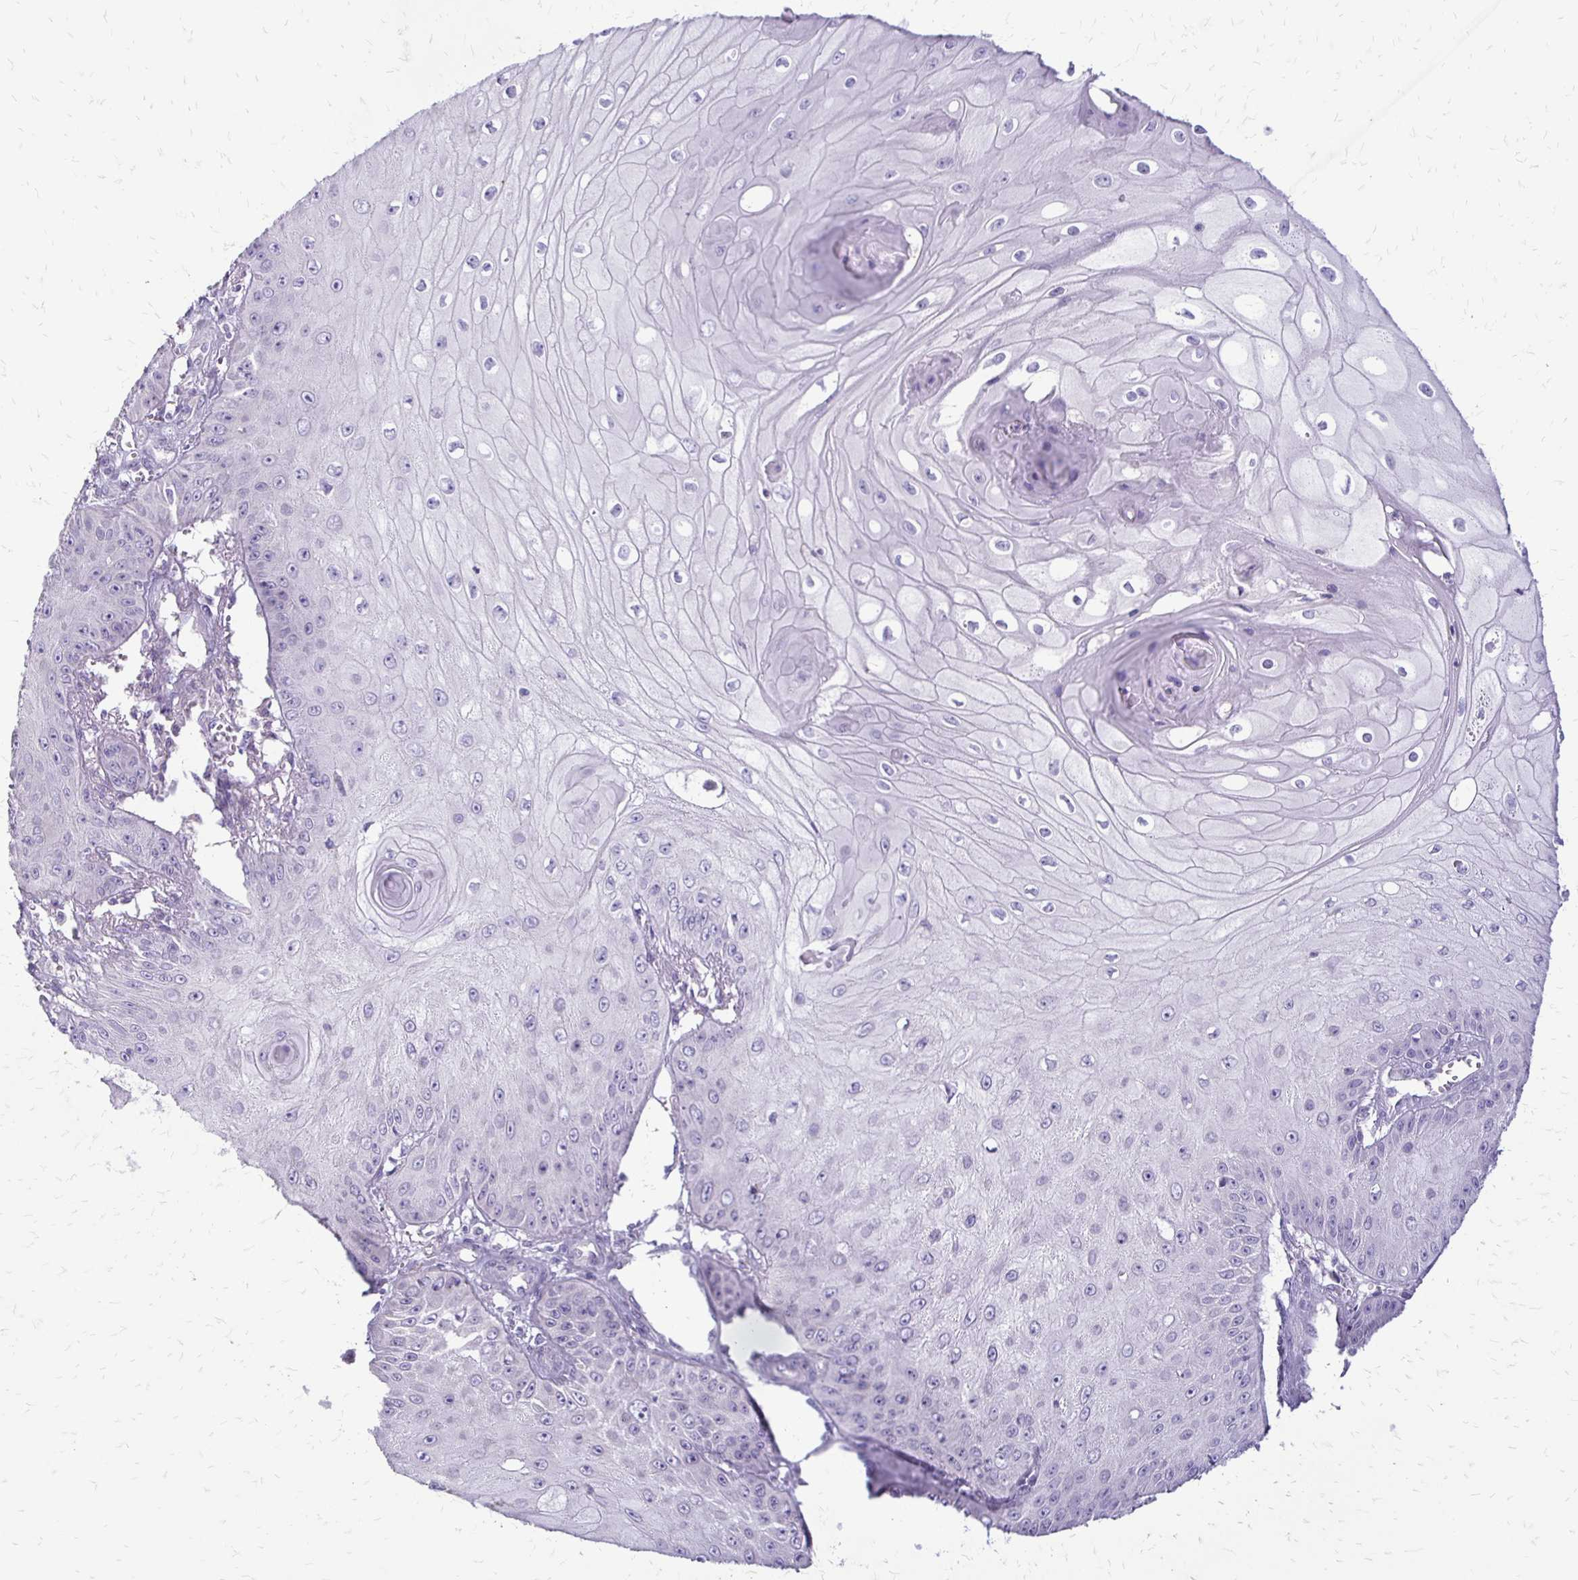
{"staining": {"intensity": "negative", "quantity": "none", "location": "none"}, "tissue": "skin cancer", "cell_type": "Tumor cells", "image_type": "cancer", "snomed": [{"axis": "morphology", "description": "Squamous cell carcinoma, NOS"}, {"axis": "topography", "description": "Skin"}], "caption": "Immunohistochemistry (IHC) of squamous cell carcinoma (skin) shows no expression in tumor cells. Brightfield microscopy of immunohistochemistry stained with DAB (brown) and hematoxylin (blue), captured at high magnification.", "gene": "ALPG", "patient": {"sex": "male", "age": 70}}